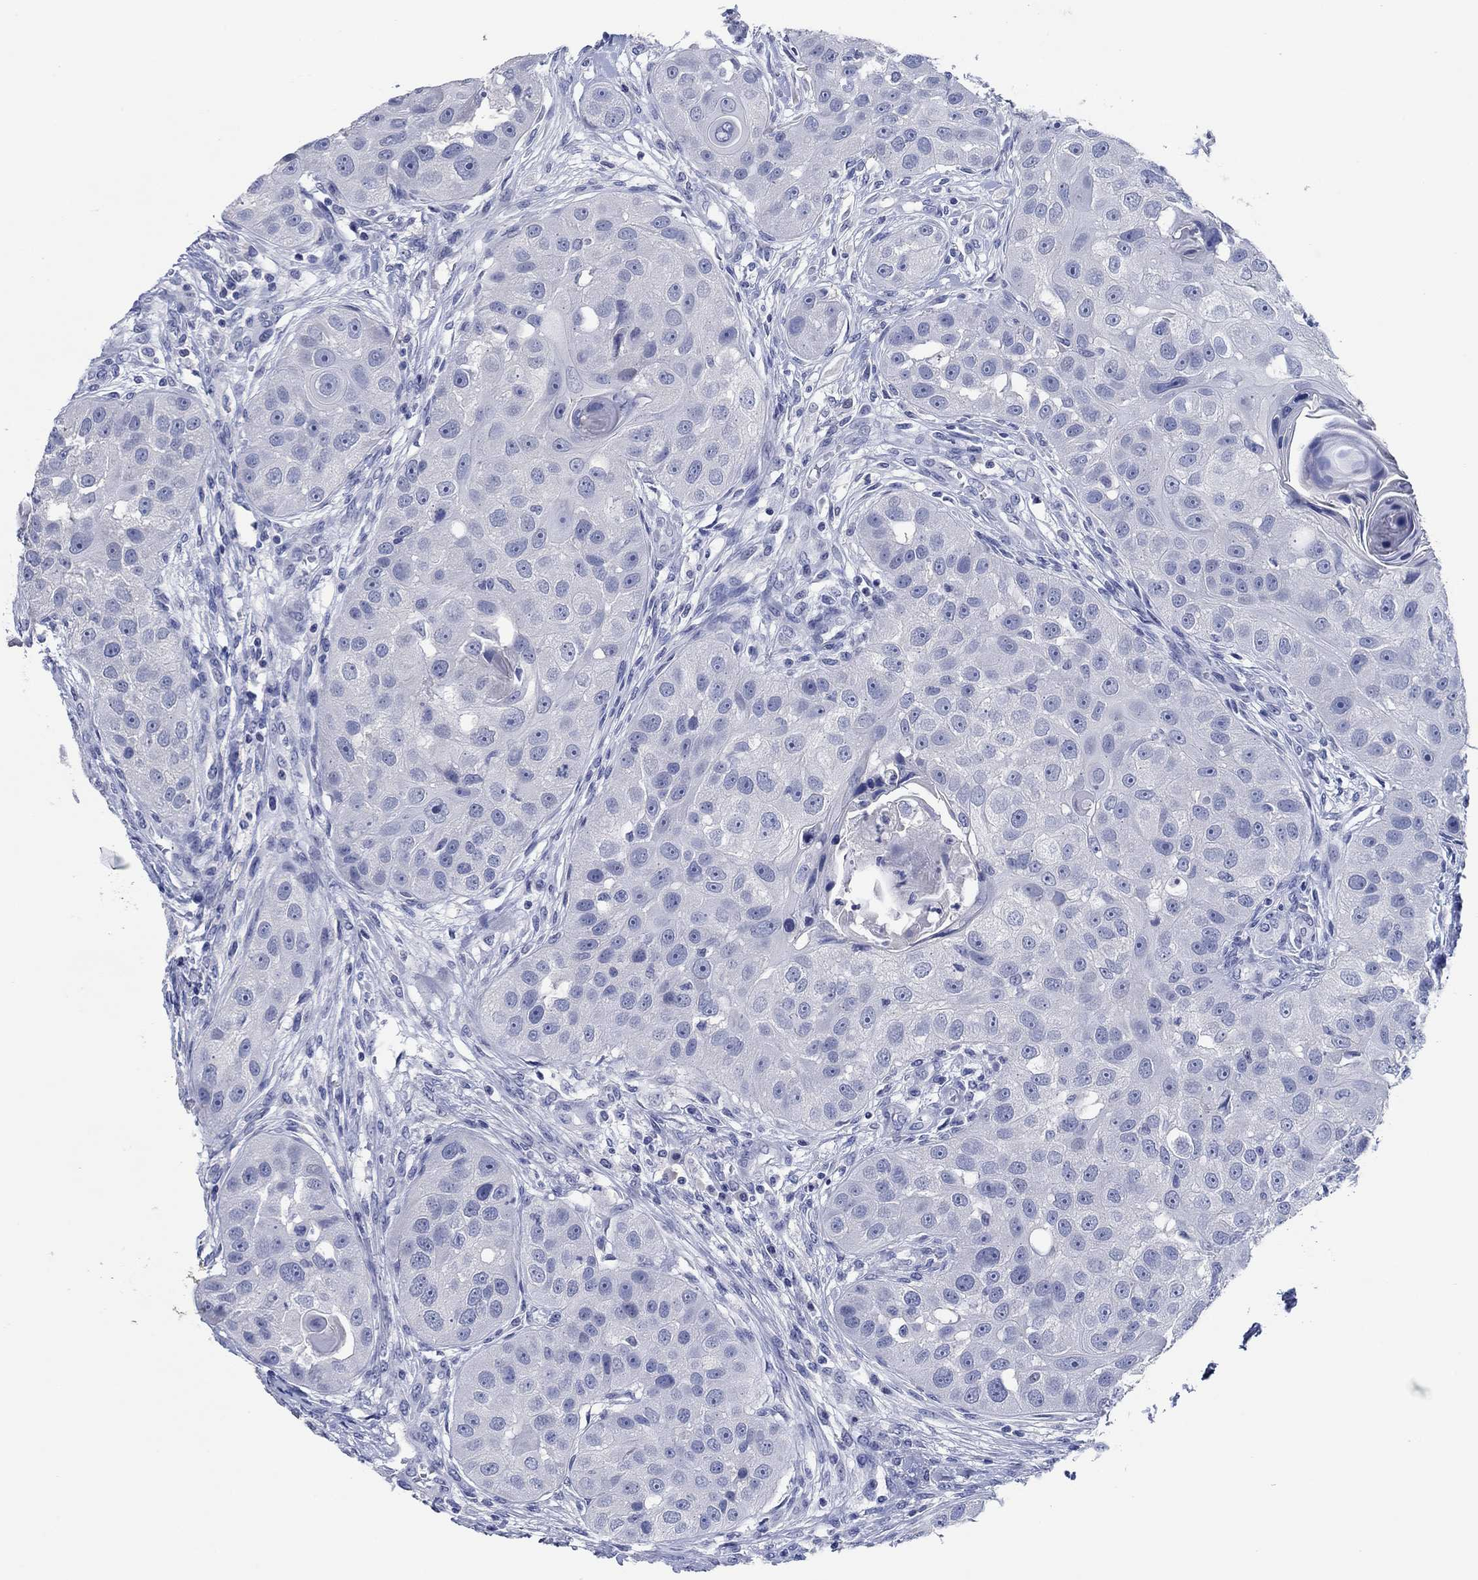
{"staining": {"intensity": "negative", "quantity": "none", "location": "none"}, "tissue": "head and neck cancer", "cell_type": "Tumor cells", "image_type": "cancer", "snomed": [{"axis": "morphology", "description": "Normal tissue, NOS"}, {"axis": "morphology", "description": "Squamous cell carcinoma, NOS"}, {"axis": "topography", "description": "Skeletal muscle"}, {"axis": "topography", "description": "Head-Neck"}], "caption": "This is an immunohistochemistry (IHC) histopathology image of human head and neck squamous cell carcinoma. There is no expression in tumor cells.", "gene": "POU5F1", "patient": {"sex": "male", "age": 51}}